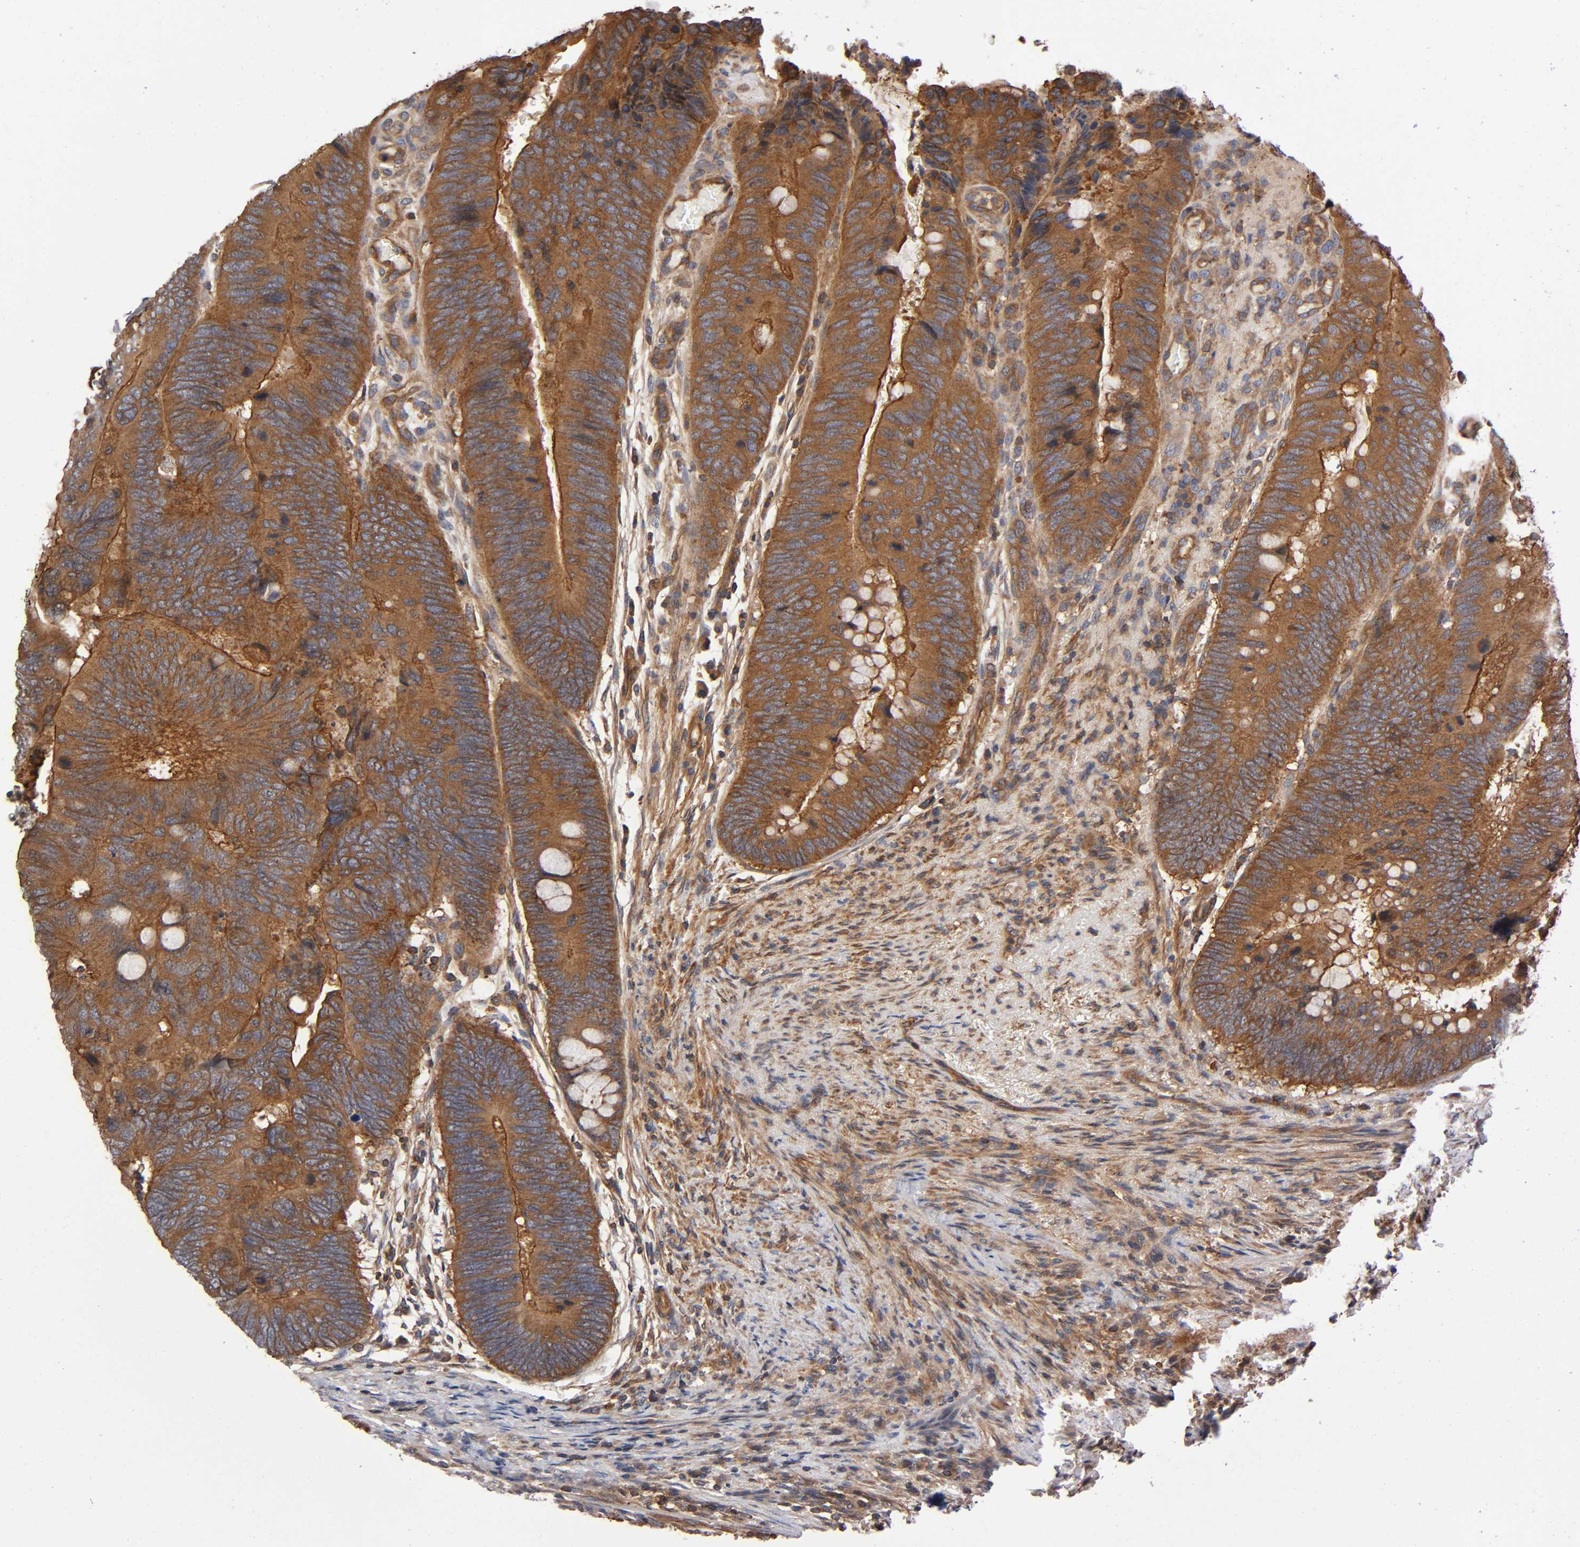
{"staining": {"intensity": "strong", "quantity": ">75%", "location": "cytoplasmic/membranous"}, "tissue": "colorectal cancer", "cell_type": "Tumor cells", "image_type": "cancer", "snomed": [{"axis": "morphology", "description": "Normal tissue, NOS"}, {"axis": "morphology", "description": "Adenocarcinoma, NOS"}, {"axis": "topography", "description": "Rectum"}, {"axis": "topography", "description": "Peripheral nerve tissue"}], "caption": "This is a micrograph of immunohistochemistry (IHC) staining of adenocarcinoma (colorectal), which shows strong positivity in the cytoplasmic/membranous of tumor cells.", "gene": "LAMTOR2", "patient": {"sex": "male", "age": 92}}